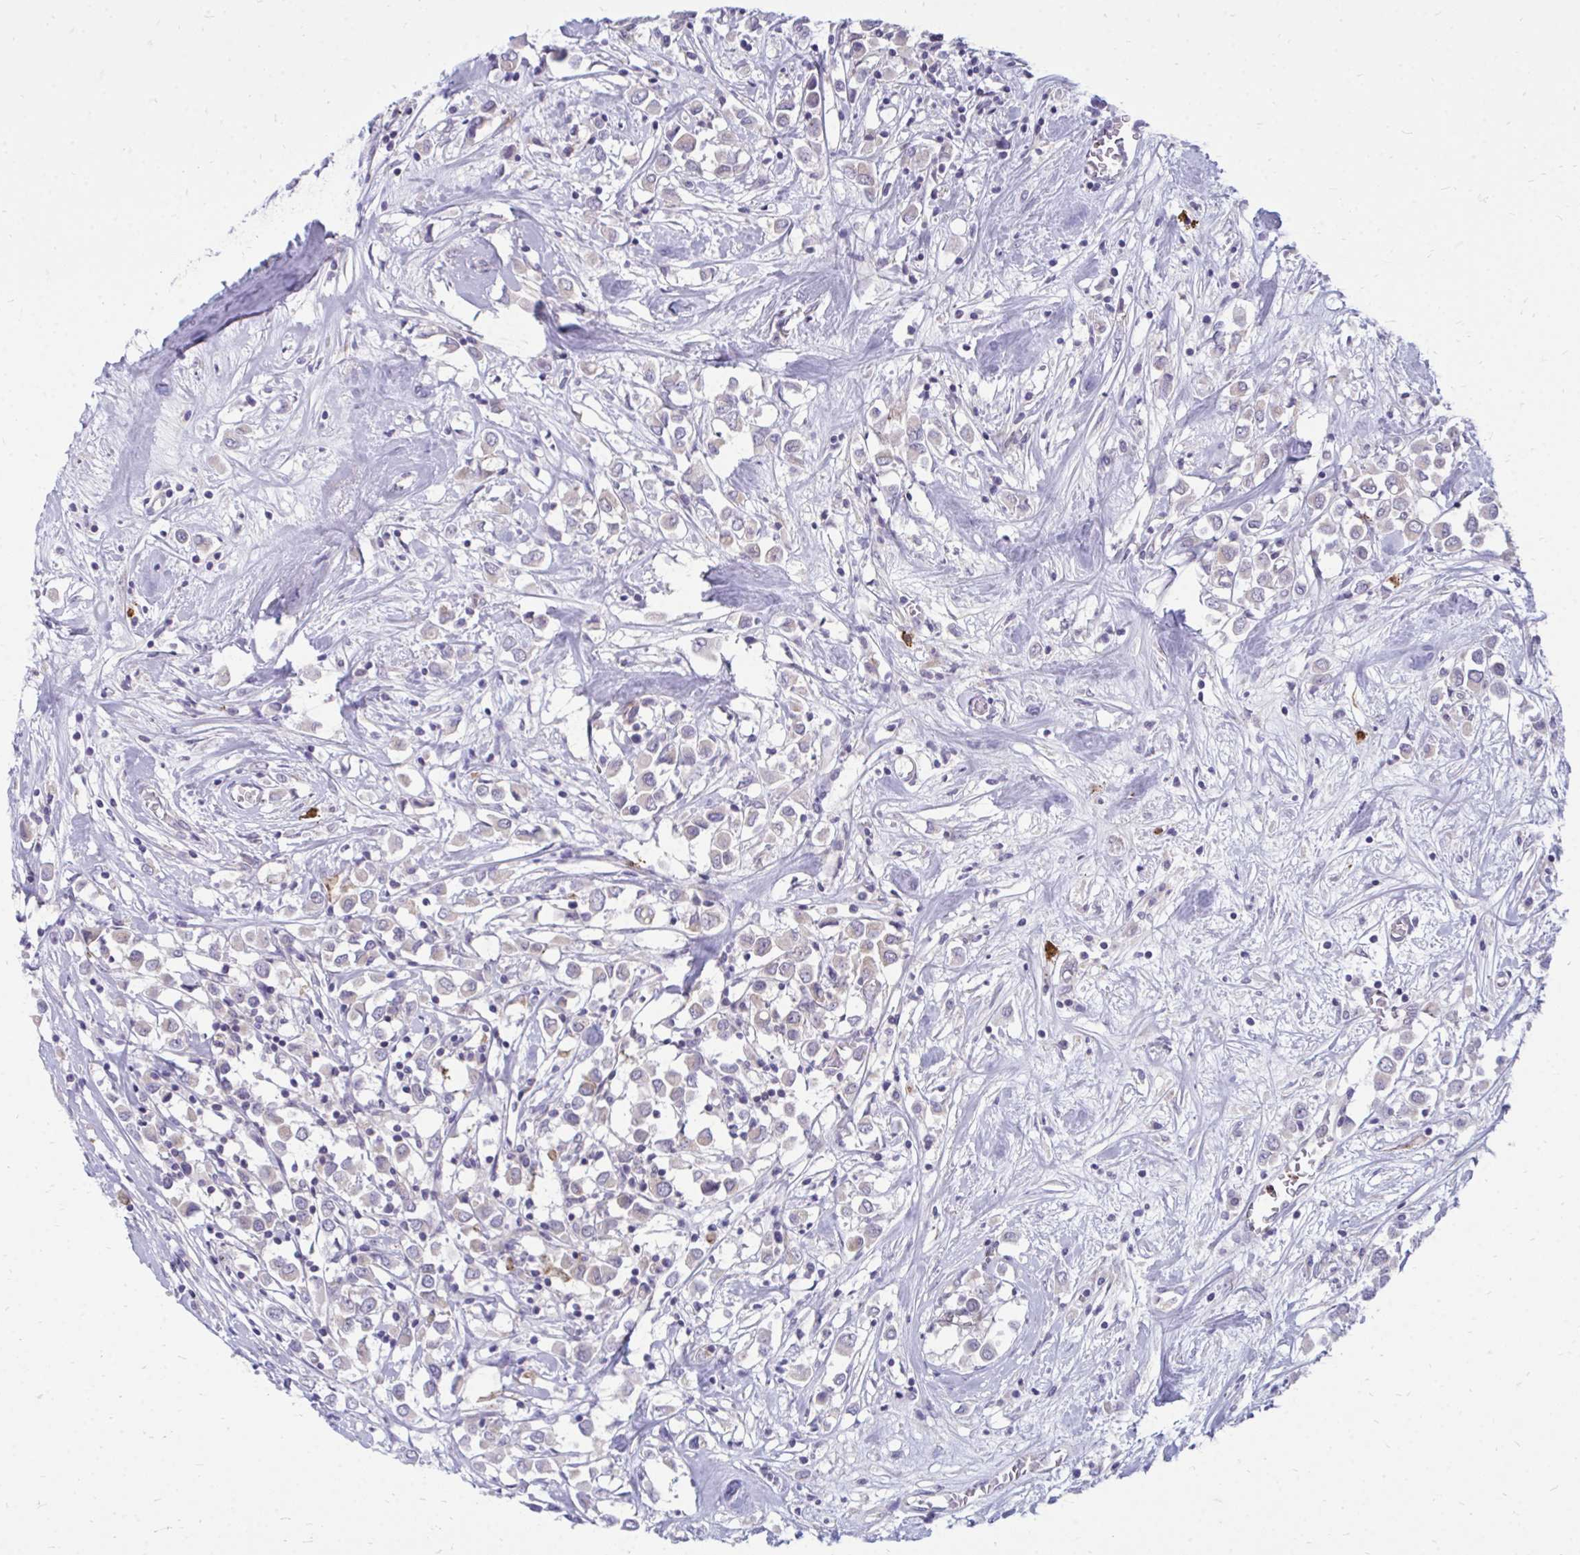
{"staining": {"intensity": "weak", "quantity": "<25%", "location": "cytoplasmic/membranous"}, "tissue": "breast cancer", "cell_type": "Tumor cells", "image_type": "cancer", "snomed": [{"axis": "morphology", "description": "Duct carcinoma"}, {"axis": "topography", "description": "Breast"}], "caption": "DAB immunohistochemical staining of human breast cancer (intraductal carcinoma) reveals no significant positivity in tumor cells.", "gene": "ACSL5", "patient": {"sex": "female", "age": 61}}